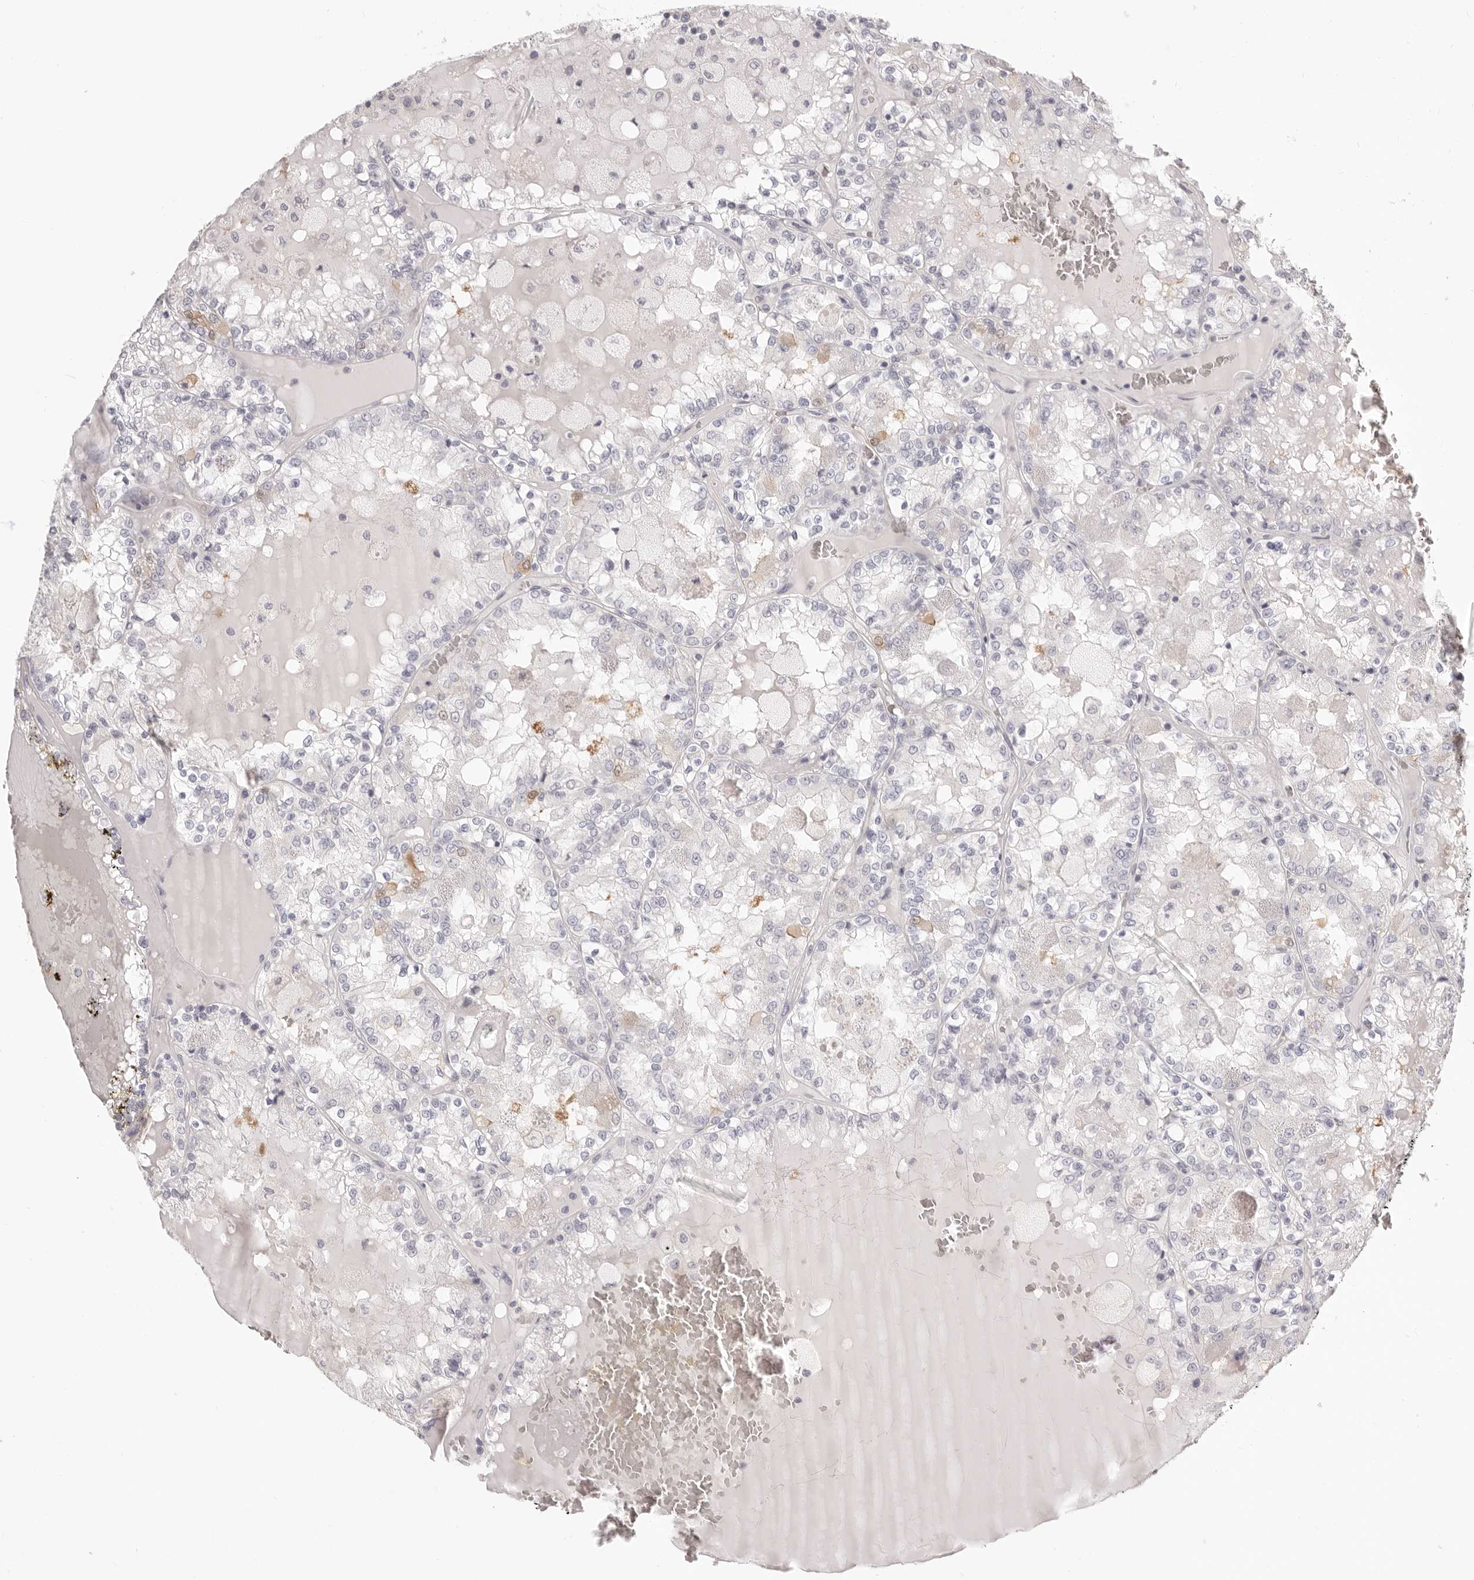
{"staining": {"intensity": "negative", "quantity": "none", "location": "none"}, "tissue": "renal cancer", "cell_type": "Tumor cells", "image_type": "cancer", "snomed": [{"axis": "morphology", "description": "Adenocarcinoma, NOS"}, {"axis": "topography", "description": "Kidney"}], "caption": "The immunohistochemistry photomicrograph has no significant positivity in tumor cells of adenocarcinoma (renal) tissue.", "gene": "FABP1", "patient": {"sex": "female", "age": 56}}